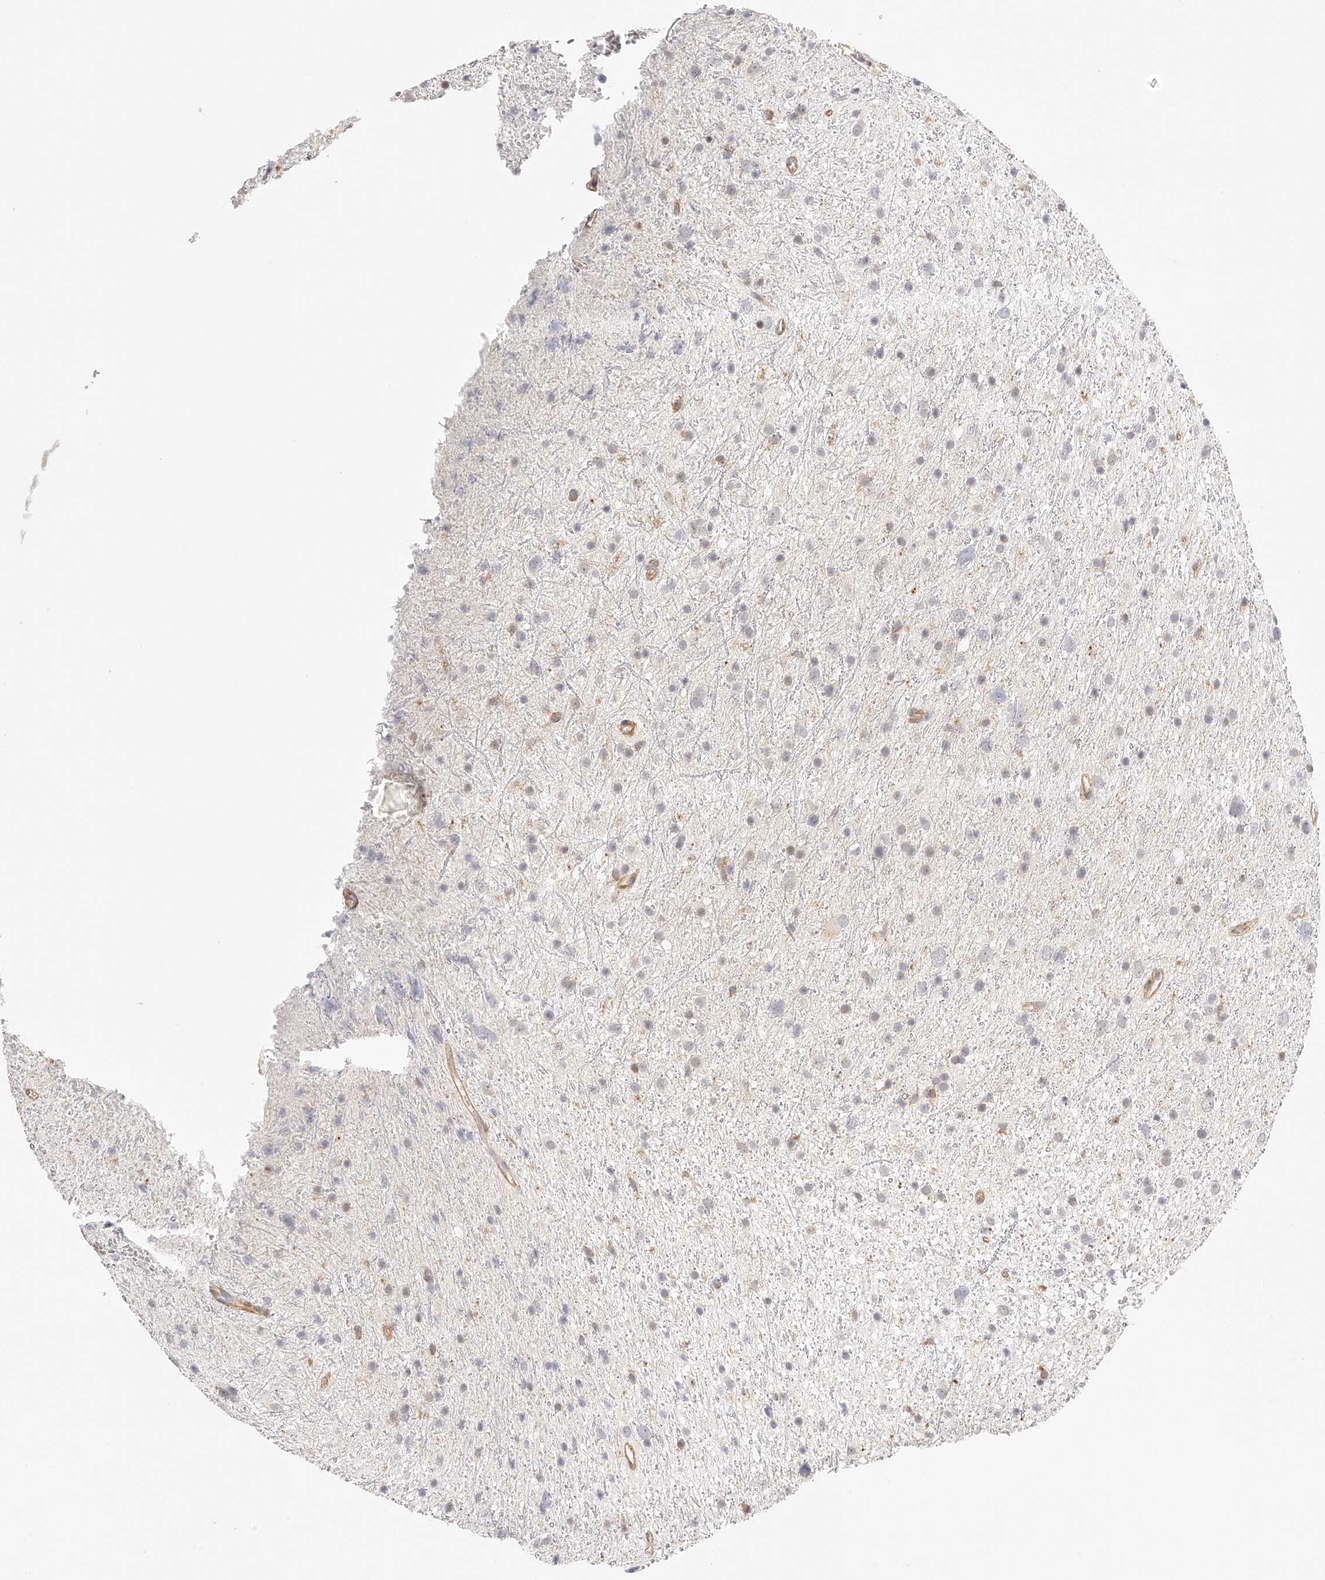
{"staining": {"intensity": "negative", "quantity": "none", "location": "none"}, "tissue": "glioma", "cell_type": "Tumor cells", "image_type": "cancer", "snomed": [{"axis": "morphology", "description": "Glioma, malignant, Low grade"}, {"axis": "topography", "description": "Cerebral cortex"}], "caption": "There is no significant positivity in tumor cells of malignant low-grade glioma.", "gene": "SYNC", "patient": {"sex": "female", "age": 39}}